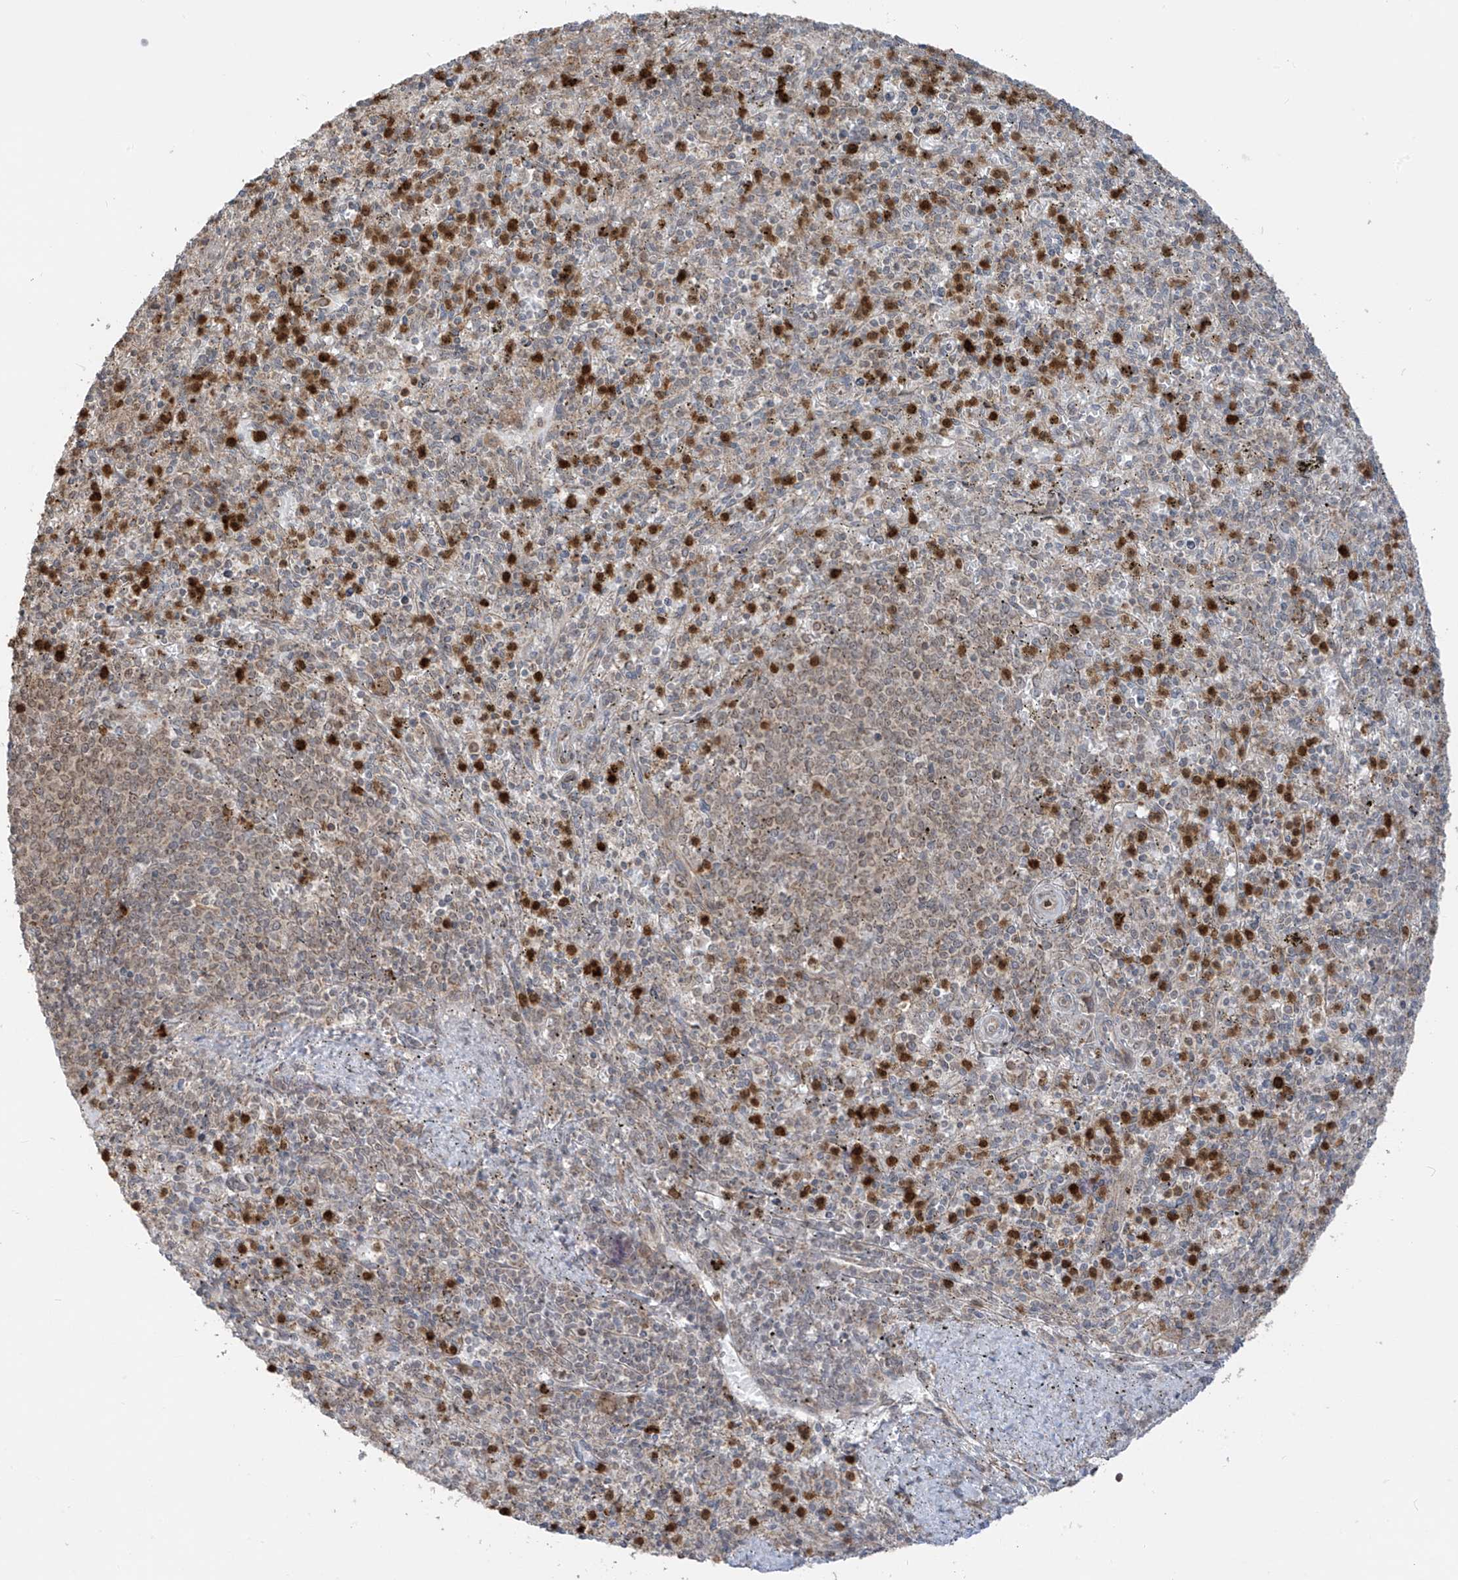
{"staining": {"intensity": "strong", "quantity": "25%-75%", "location": "cytoplasmic/membranous,nuclear"}, "tissue": "spleen", "cell_type": "Cells in red pulp", "image_type": "normal", "snomed": [{"axis": "morphology", "description": "Normal tissue, NOS"}, {"axis": "topography", "description": "Spleen"}], "caption": "Immunohistochemistry (DAB (3,3'-diaminobenzidine)) staining of benign human spleen shows strong cytoplasmic/membranous,nuclear protein expression in about 25%-75% of cells in red pulp.", "gene": "PDE11A", "patient": {"sex": "male", "age": 72}}